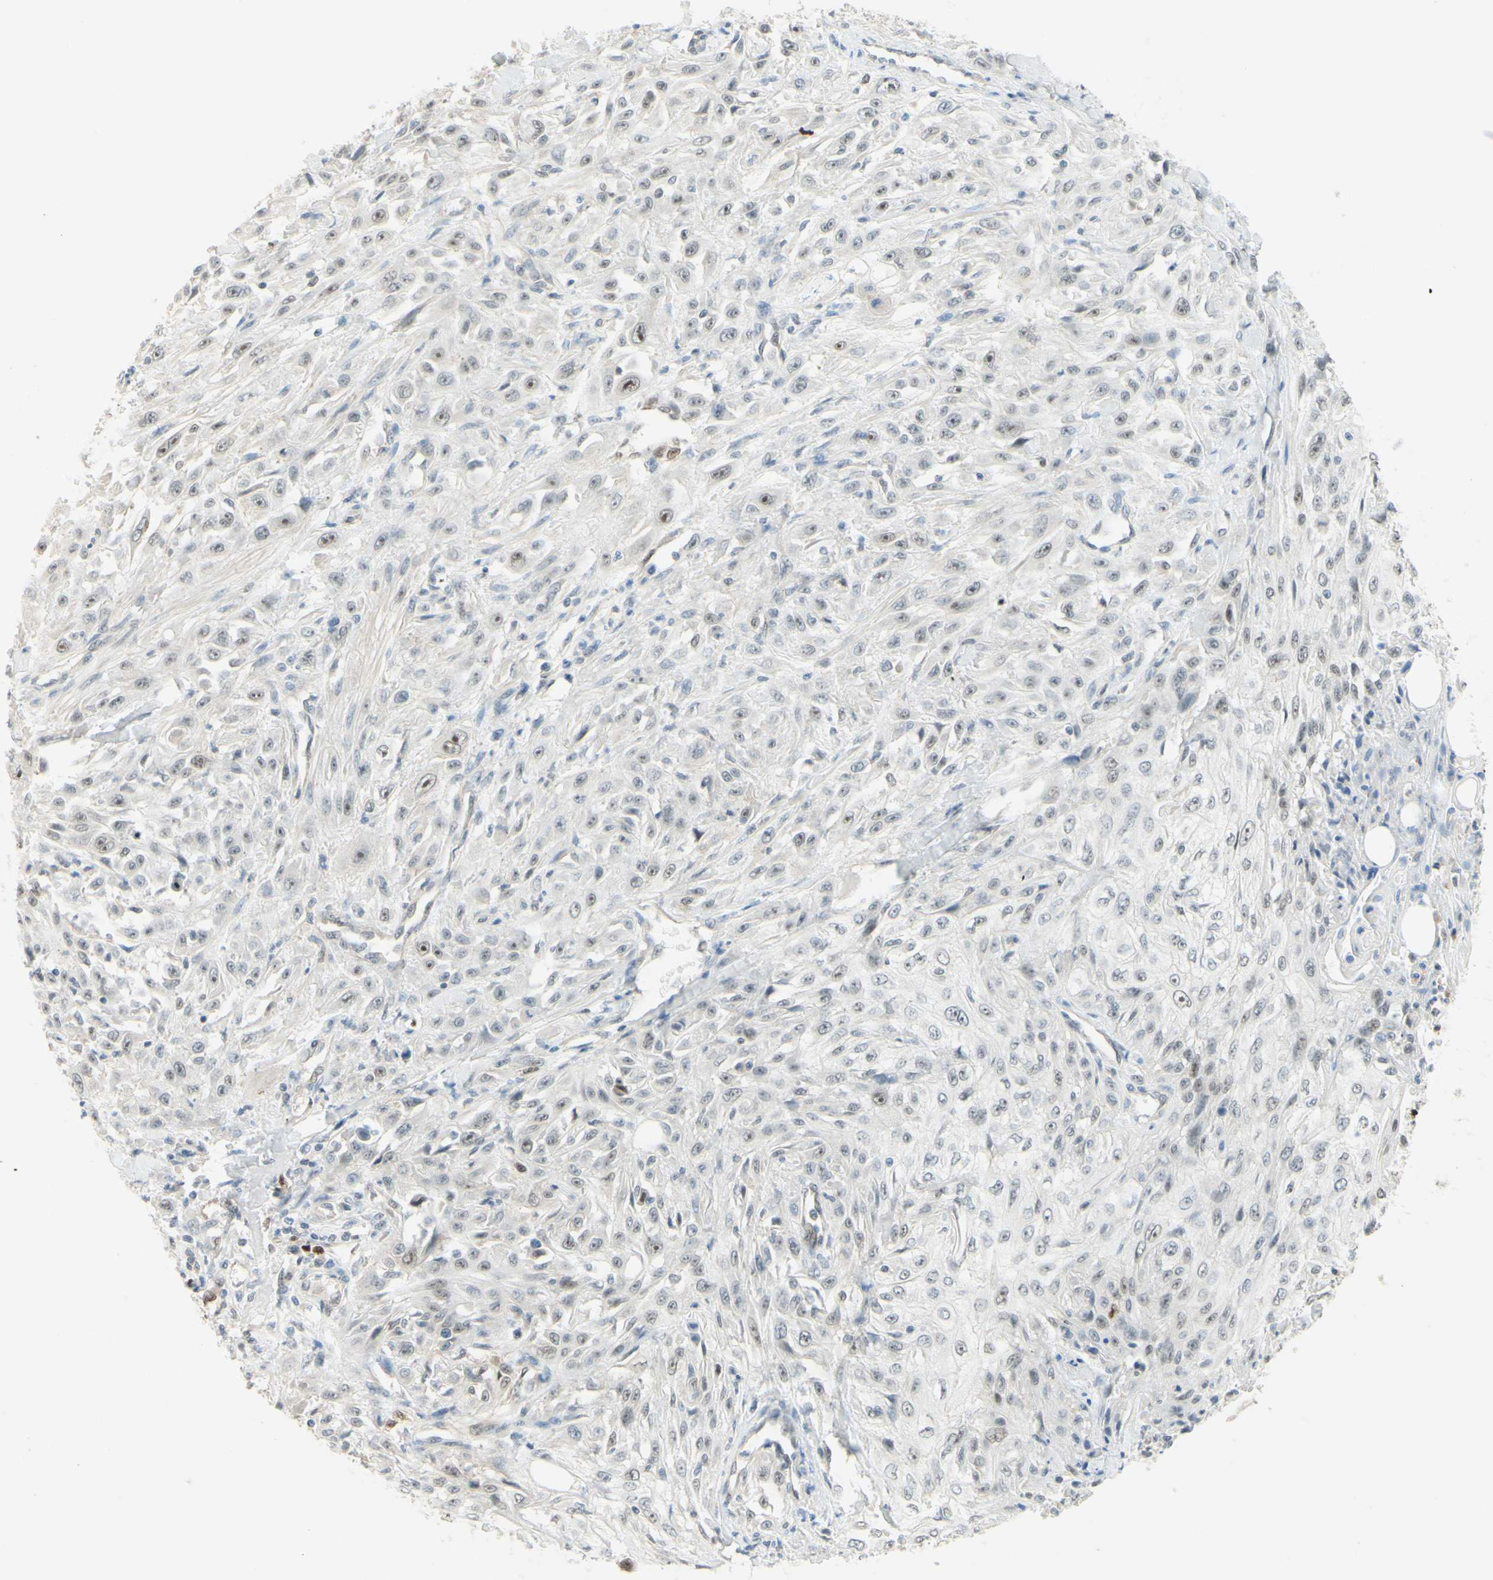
{"staining": {"intensity": "weak", "quantity": "25%-75%", "location": "nuclear"}, "tissue": "skin cancer", "cell_type": "Tumor cells", "image_type": "cancer", "snomed": [{"axis": "morphology", "description": "Squamous cell carcinoma, NOS"}, {"axis": "topography", "description": "Skin"}], "caption": "The immunohistochemical stain labels weak nuclear staining in tumor cells of skin squamous cell carcinoma tissue.", "gene": "POLB", "patient": {"sex": "male", "age": 75}}